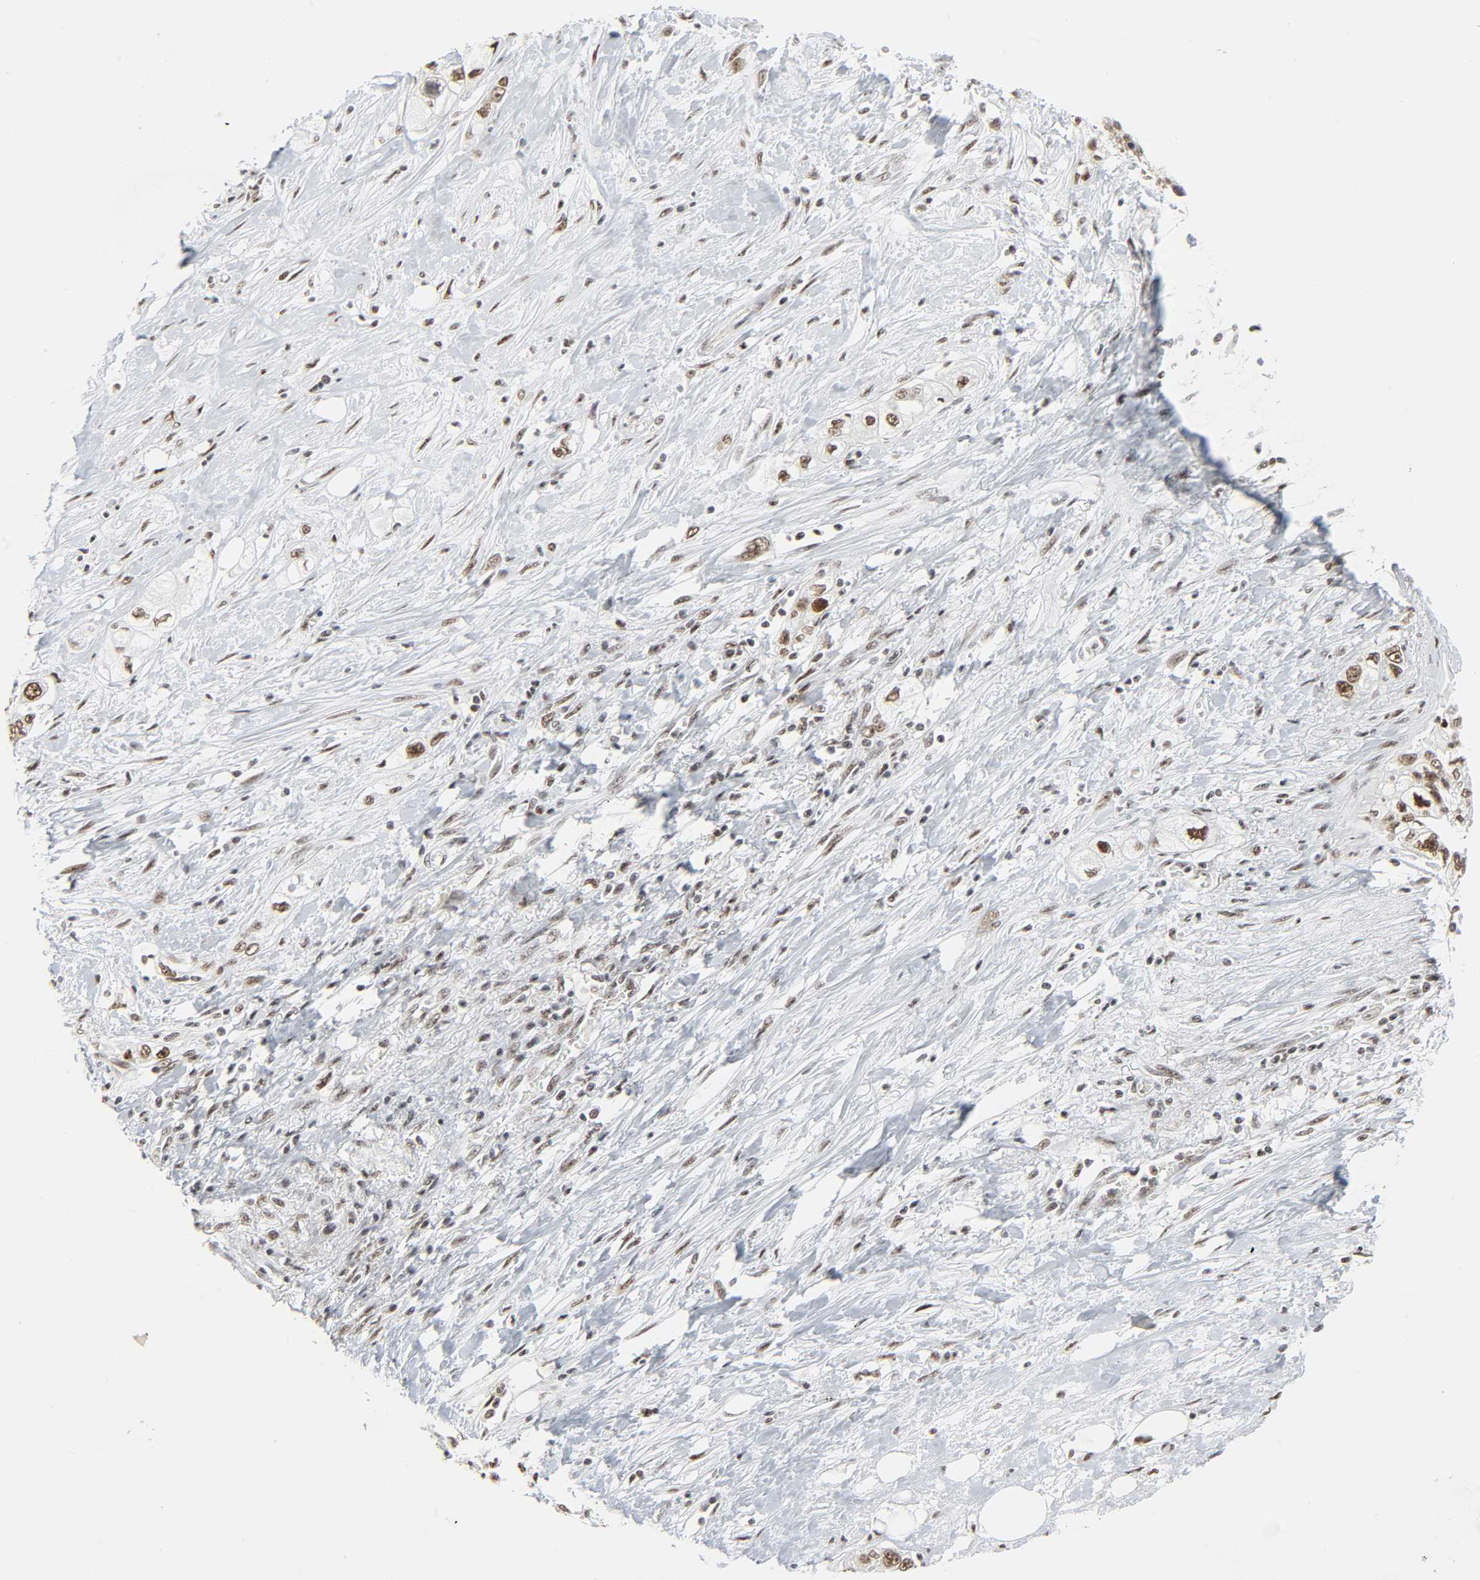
{"staining": {"intensity": "moderate", "quantity": ">75%", "location": "nuclear"}, "tissue": "pancreatic cancer", "cell_type": "Tumor cells", "image_type": "cancer", "snomed": [{"axis": "morphology", "description": "Adenocarcinoma, NOS"}, {"axis": "topography", "description": "Pancreas"}], "caption": "High-magnification brightfield microscopy of pancreatic cancer stained with DAB (3,3'-diaminobenzidine) (brown) and counterstained with hematoxylin (blue). tumor cells exhibit moderate nuclear positivity is seen in about>75% of cells. The staining was performed using DAB (3,3'-diaminobenzidine), with brown indicating positive protein expression. Nuclei are stained blue with hematoxylin.", "gene": "CDK7", "patient": {"sex": "male", "age": 70}}